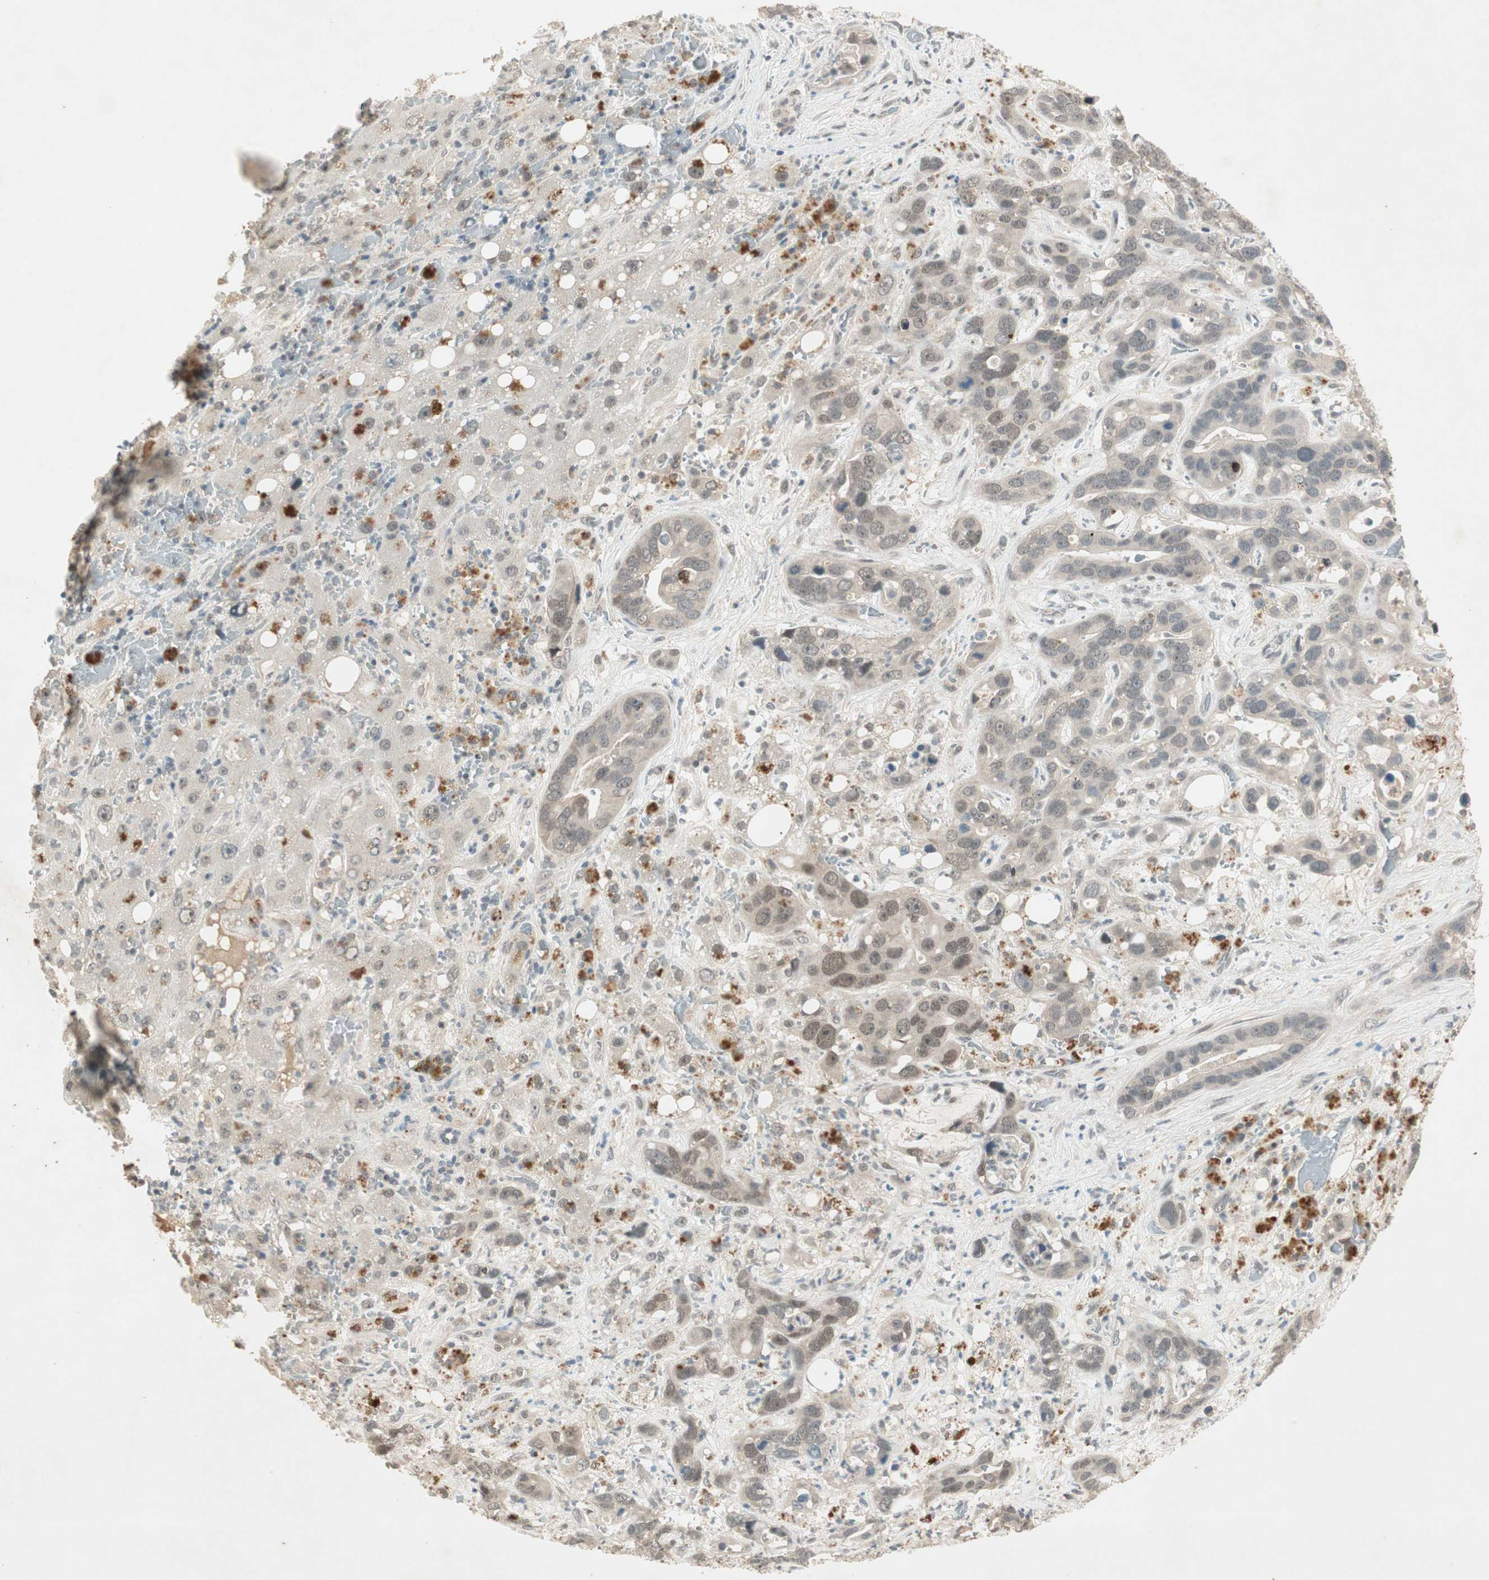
{"staining": {"intensity": "weak", "quantity": "<25%", "location": "nuclear"}, "tissue": "liver cancer", "cell_type": "Tumor cells", "image_type": "cancer", "snomed": [{"axis": "morphology", "description": "Cholangiocarcinoma"}, {"axis": "topography", "description": "Liver"}], "caption": "IHC histopathology image of liver cancer (cholangiocarcinoma) stained for a protein (brown), which demonstrates no staining in tumor cells.", "gene": "RNGTT", "patient": {"sex": "female", "age": 65}}